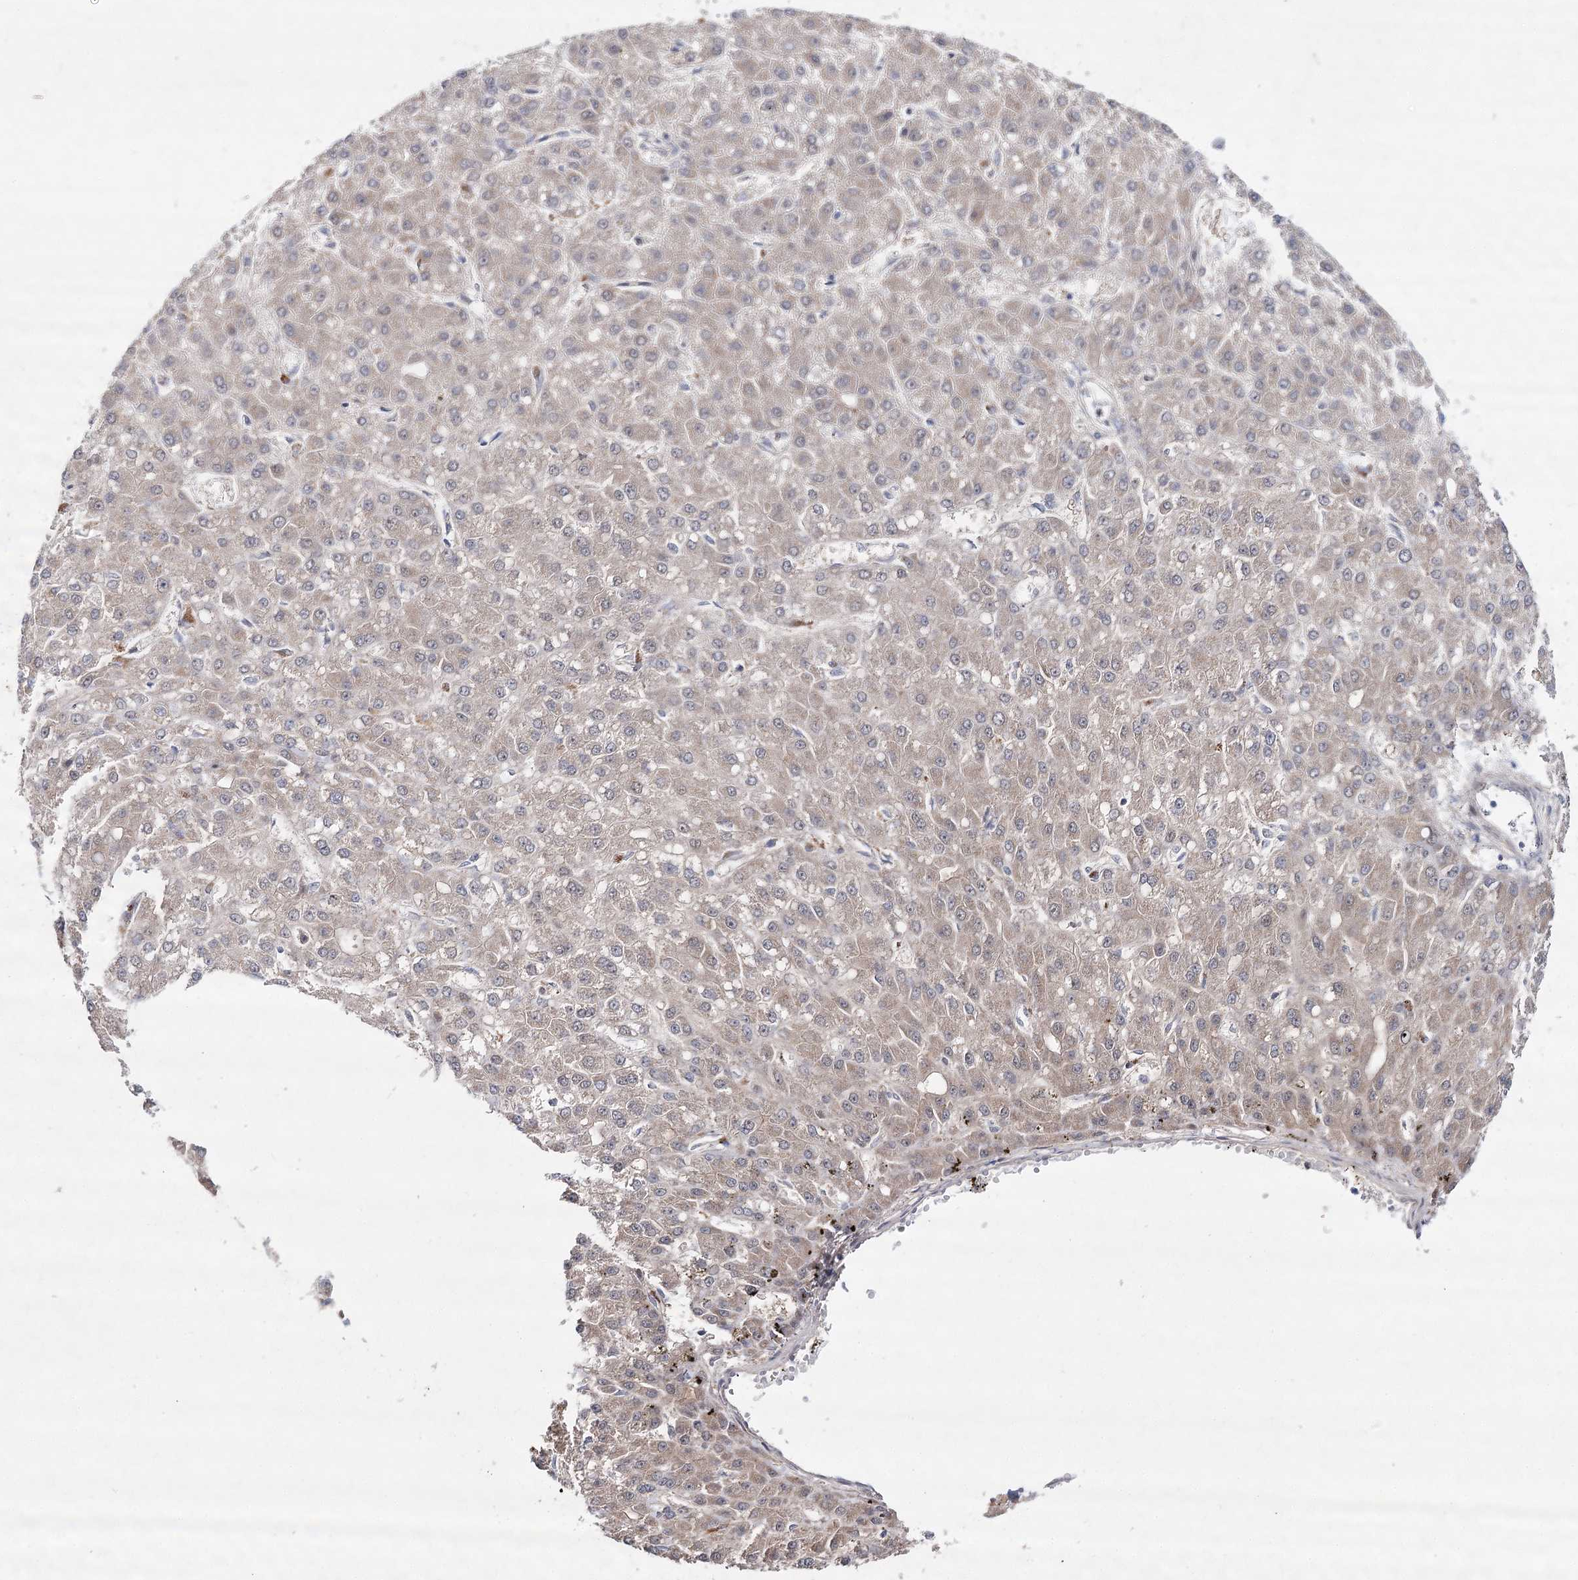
{"staining": {"intensity": "weak", "quantity": "<25%", "location": "cytoplasmic/membranous"}, "tissue": "liver cancer", "cell_type": "Tumor cells", "image_type": "cancer", "snomed": [{"axis": "morphology", "description": "Carcinoma, Hepatocellular, NOS"}, {"axis": "topography", "description": "Liver"}], "caption": "Immunohistochemical staining of human liver cancer exhibits no significant expression in tumor cells.", "gene": "ARHGAP32", "patient": {"sex": "male", "age": 67}}